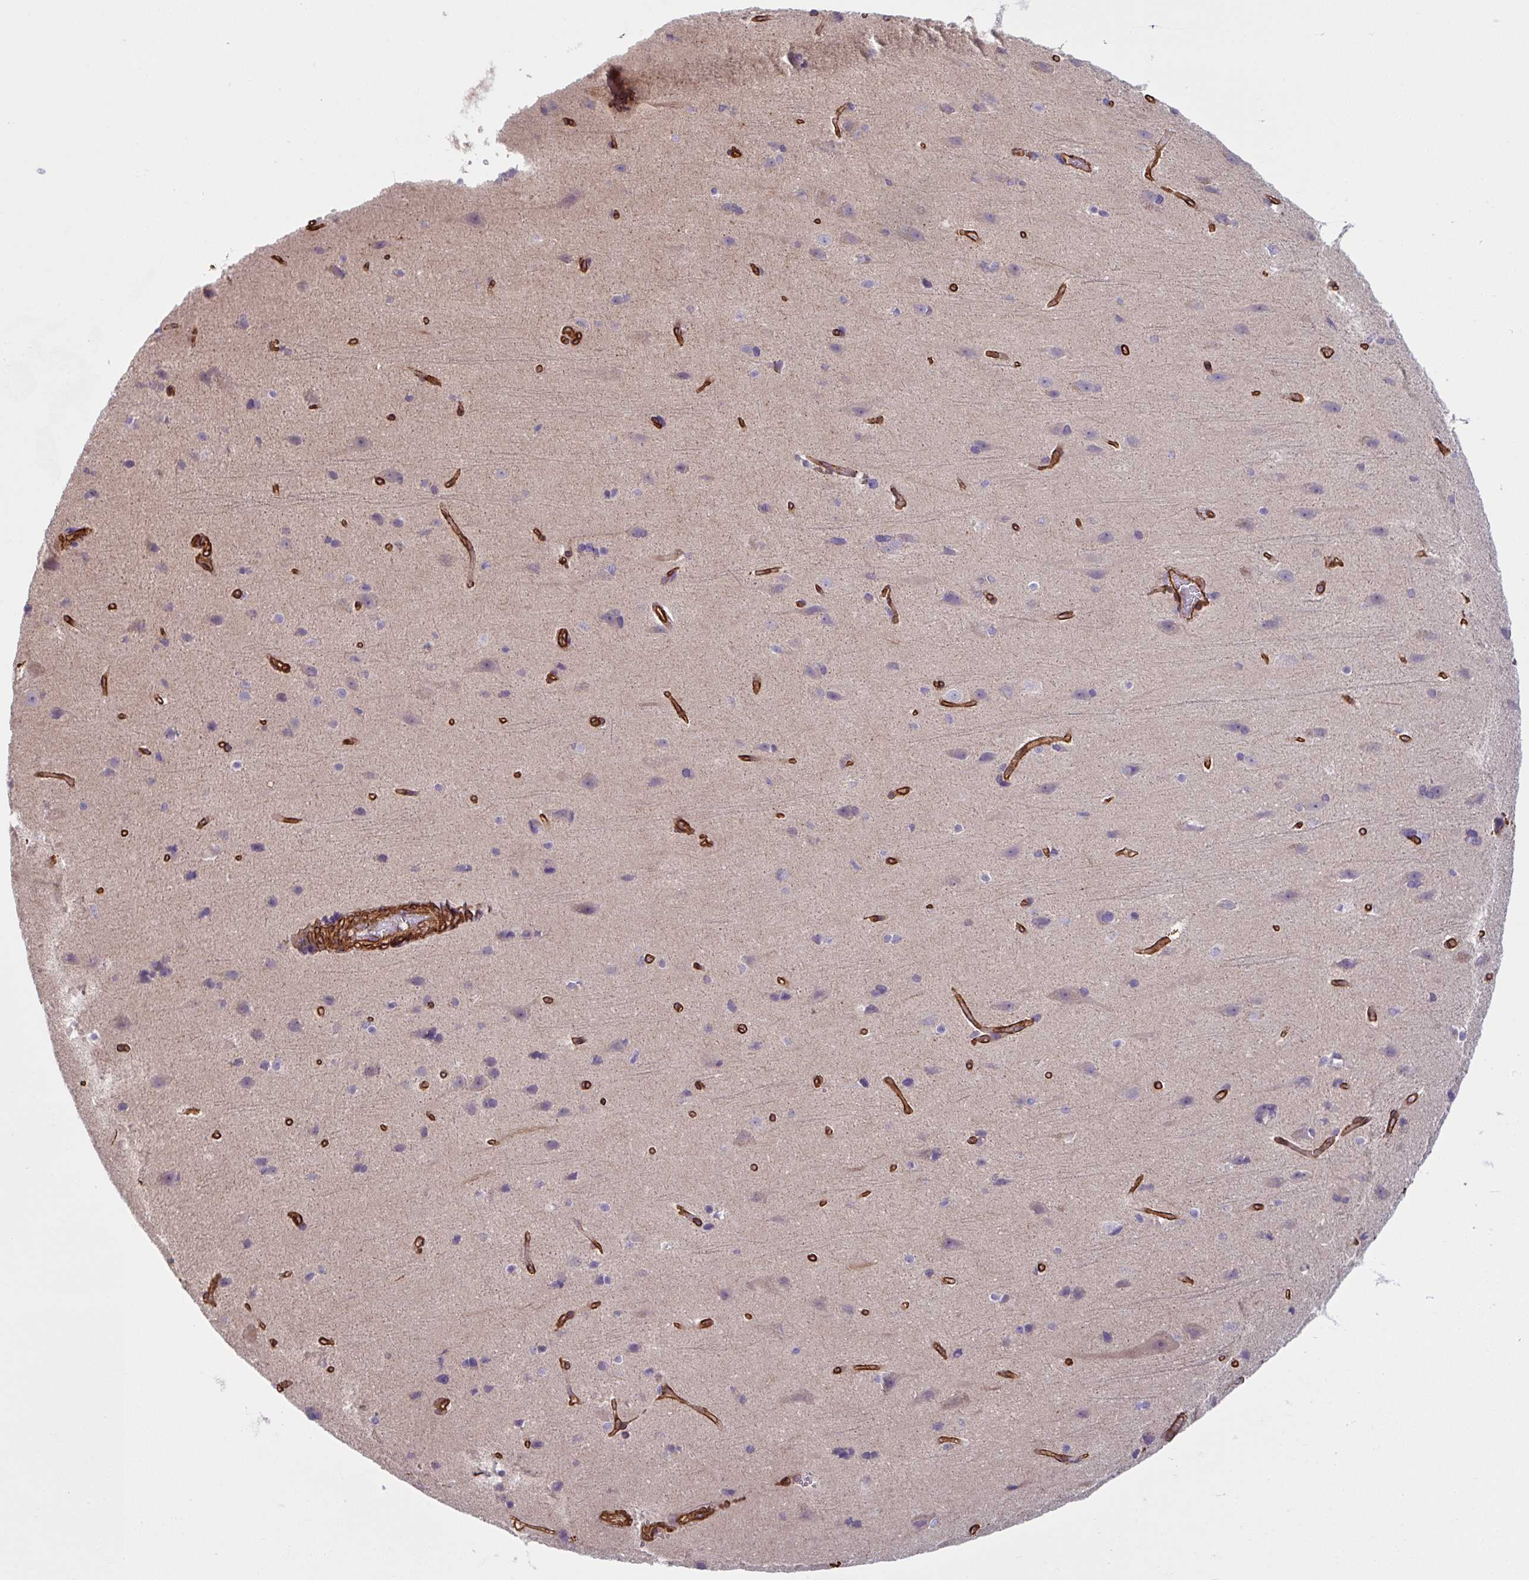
{"staining": {"intensity": "strong", "quantity": ">75%", "location": "cytoplasmic/membranous"}, "tissue": "cerebral cortex", "cell_type": "Endothelial cells", "image_type": "normal", "snomed": [{"axis": "morphology", "description": "Normal tissue, NOS"}, {"axis": "topography", "description": "Cerebral cortex"}], "caption": "Immunohistochemical staining of unremarkable human cerebral cortex demonstrates high levels of strong cytoplasmic/membranous staining in approximately >75% of endothelial cells. (brown staining indicates protein expression, while blue staining denotes nuclei).", "gene": "ANKUB1", "patient": {"sex": "male", "age": 37}}